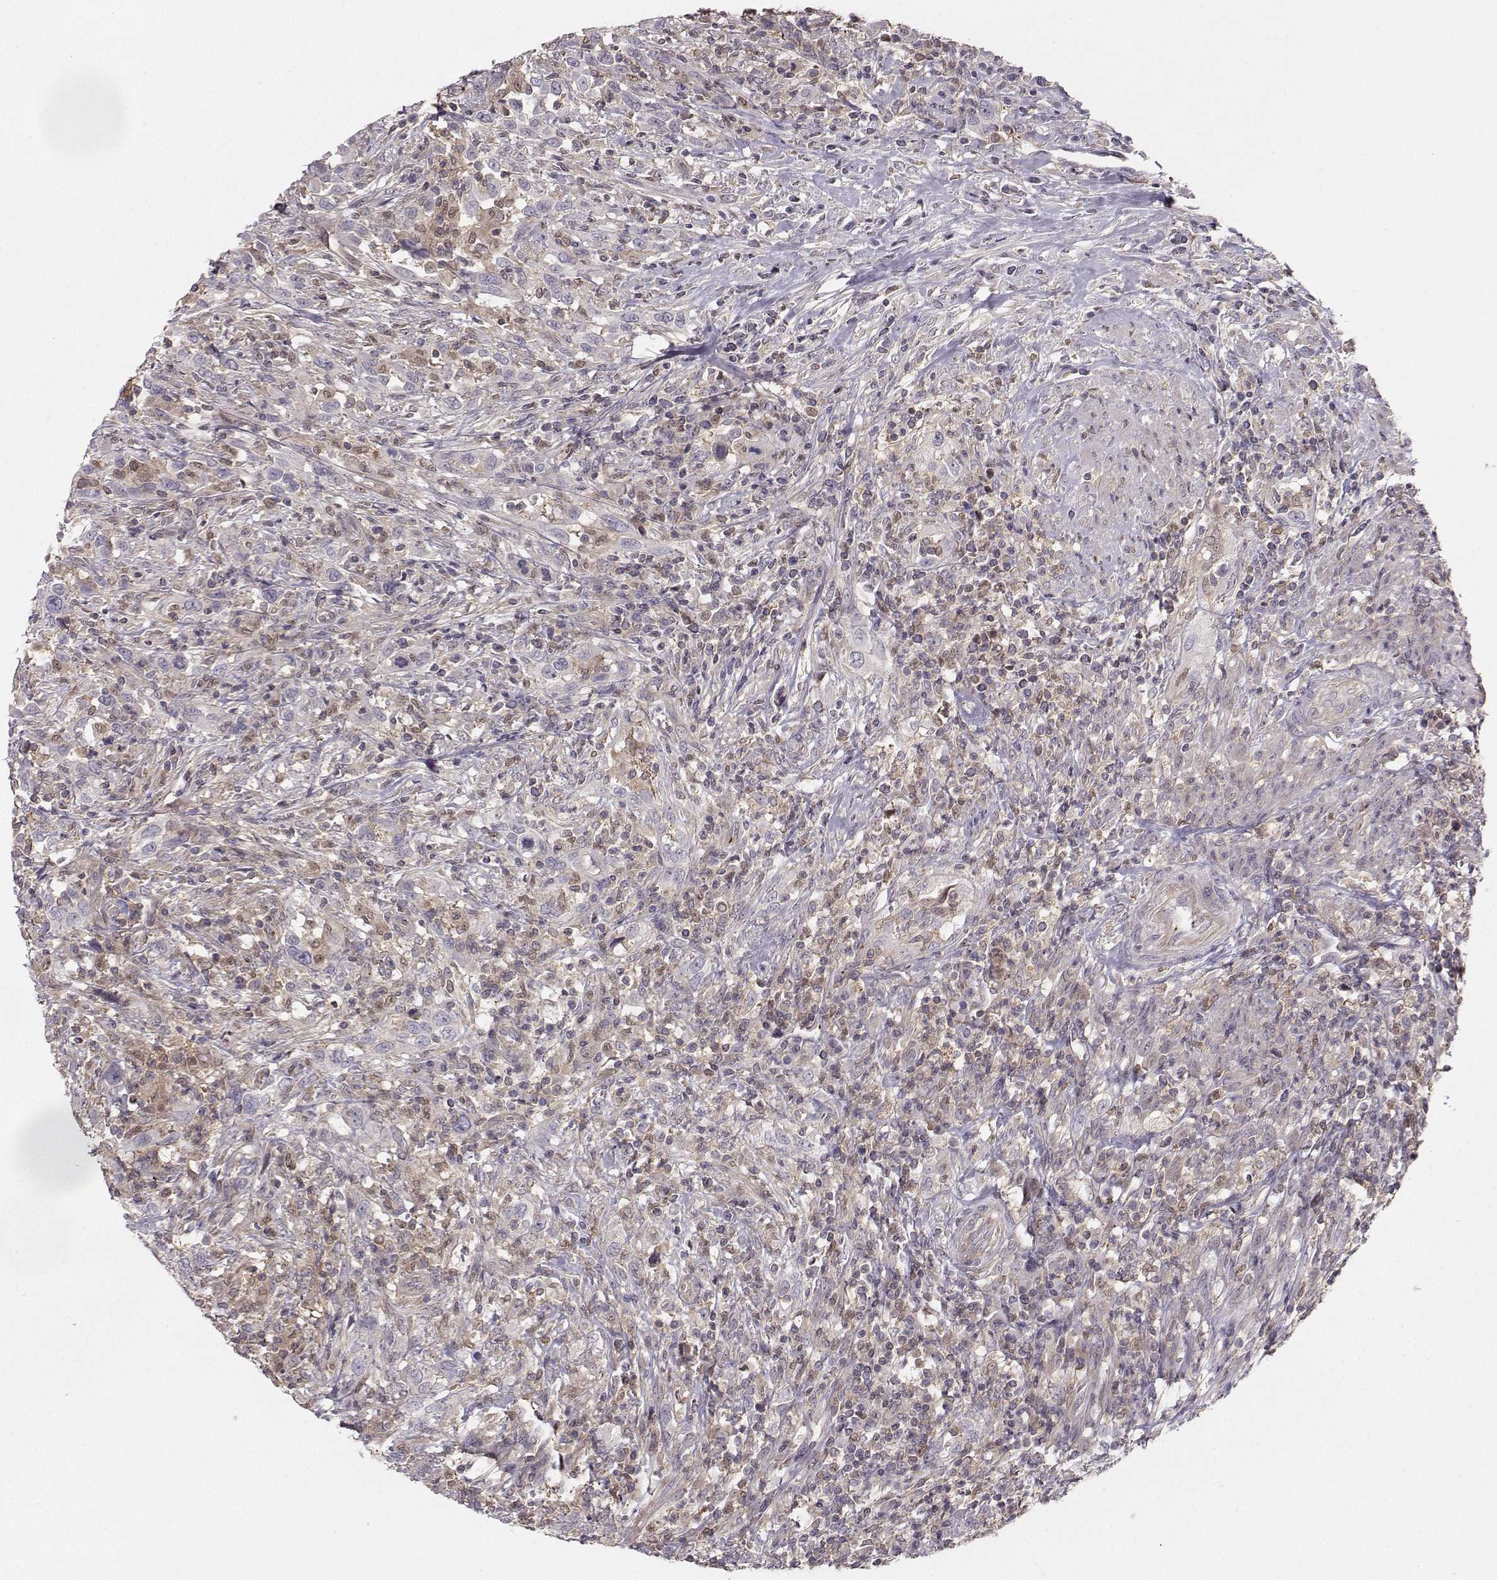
{"staining": {"intensity": "negative", "quantity": "none", "location": "none"}, "tissue": "urothelial cancer", "cell_type": "Tumor cells", "image_type": "cancer", "snomed": [{"axis": "morphology", "description": "Urothelial carcinoma, NOS"}, {"axis": "morphology", "description": "Urothelial carcinoma, High grade"}, {"axis": "topography", "description": "Urinary bladder"}], "caption": "IHC of human urothelial cancer displays no staining in tumor cells.", "gene": "ASB16", "patient": {"sex": "female", "age": 64}}